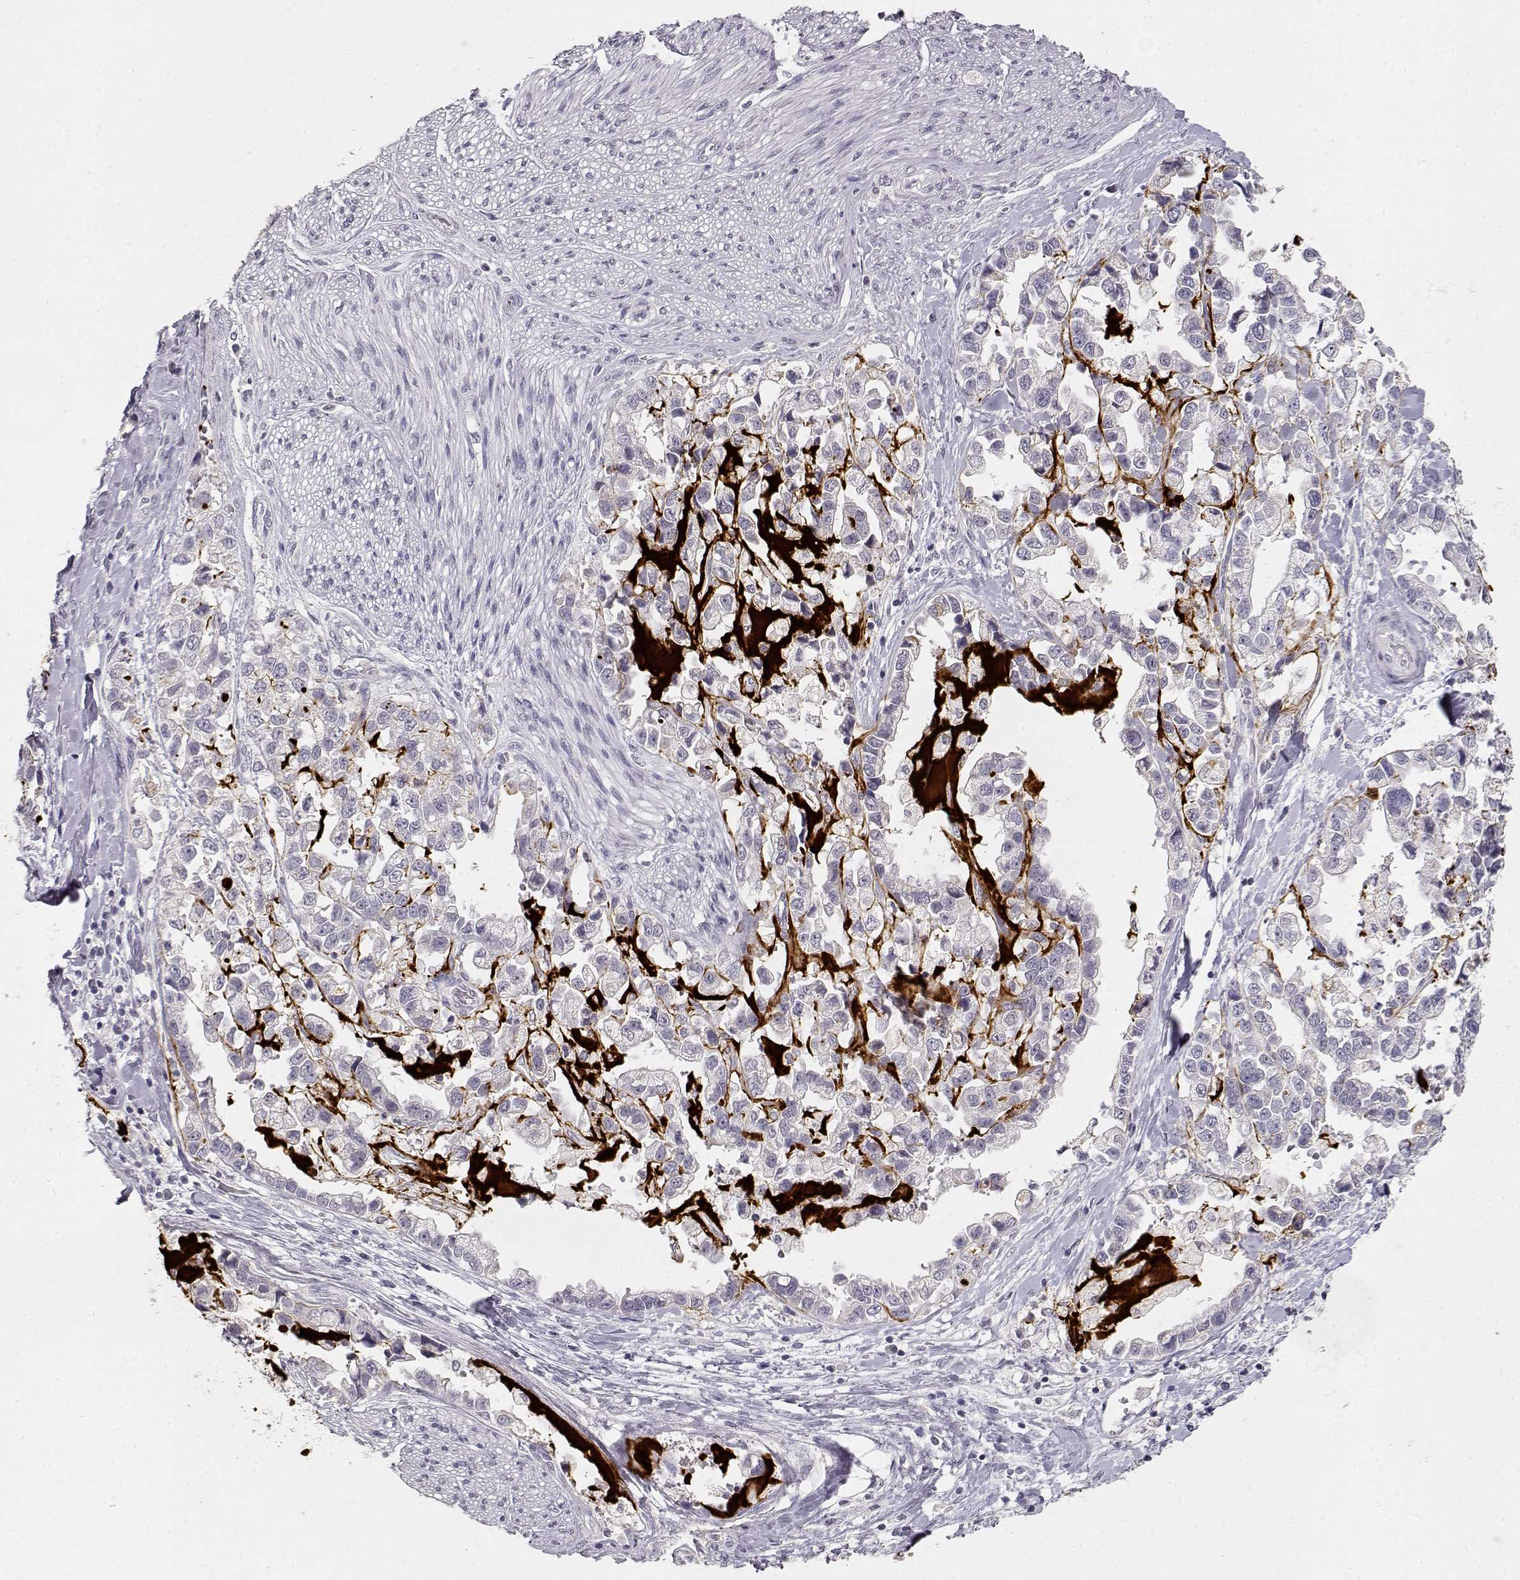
{"staining": {"intensity": "negative", "quantity": "none", "location": "none"}, "tissue": "stomach cancer", "cell_type": "Tumor cells", "image_type": "cancer", "snomed": [{"axis": "morphology", "description": "Adenocarcinoma, NOS"}, {"axis": "topography", "description": "Stomach"}], "caption": "Immunohistochemical staining of stomach cancer (adenocarcinoma) demonstrates no significant positivity in tumor cells. (DAB (3,3'-diaminobenzidine) immunohistochemistry (IHC), high magnification).", "gene": "TPH2", "patient": {"sex": "male", "age": 59}}